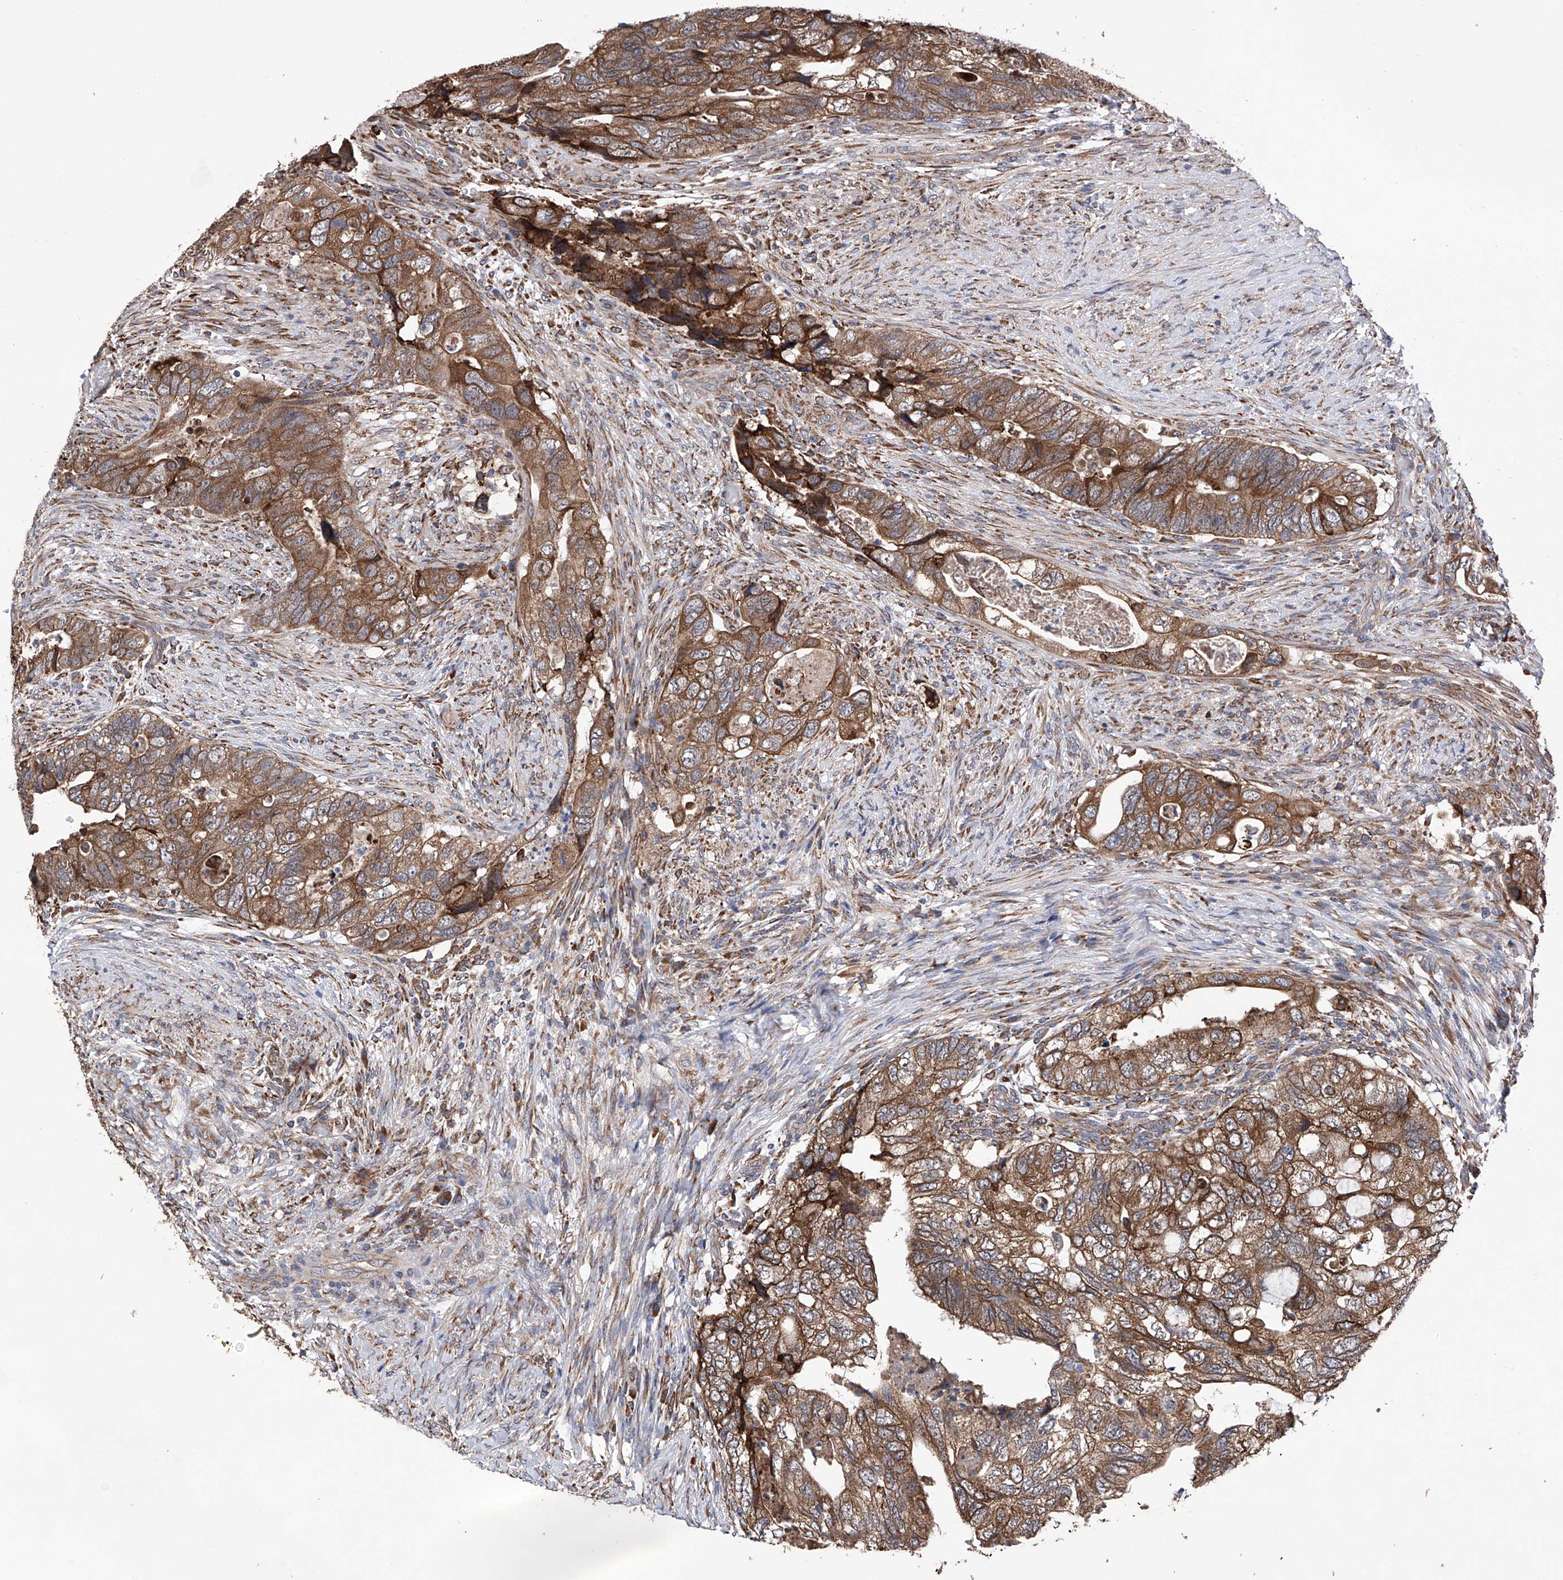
{"staining": {"intensity": "moderate", "quantity": ">75%", "location": "cytoplasmic/membranous"}, "tissue": "colorectal cancer", "cell_type": "Tumor cells", "image_type": "cancer", "snomed": [{"axis": "morphology", "description": "Adenocarcinoma, NOS"}, {"axis": "topography", "description": "Rectum"}], "caption": "Brown immunohistochemical staining in adenocarcinoma (colorectal) displays moderate cytoplasmic/membranous expression in about >75% of tumor cells.", "gene": "DNAH8", "patient": {"sex": "male", "age": 63}}